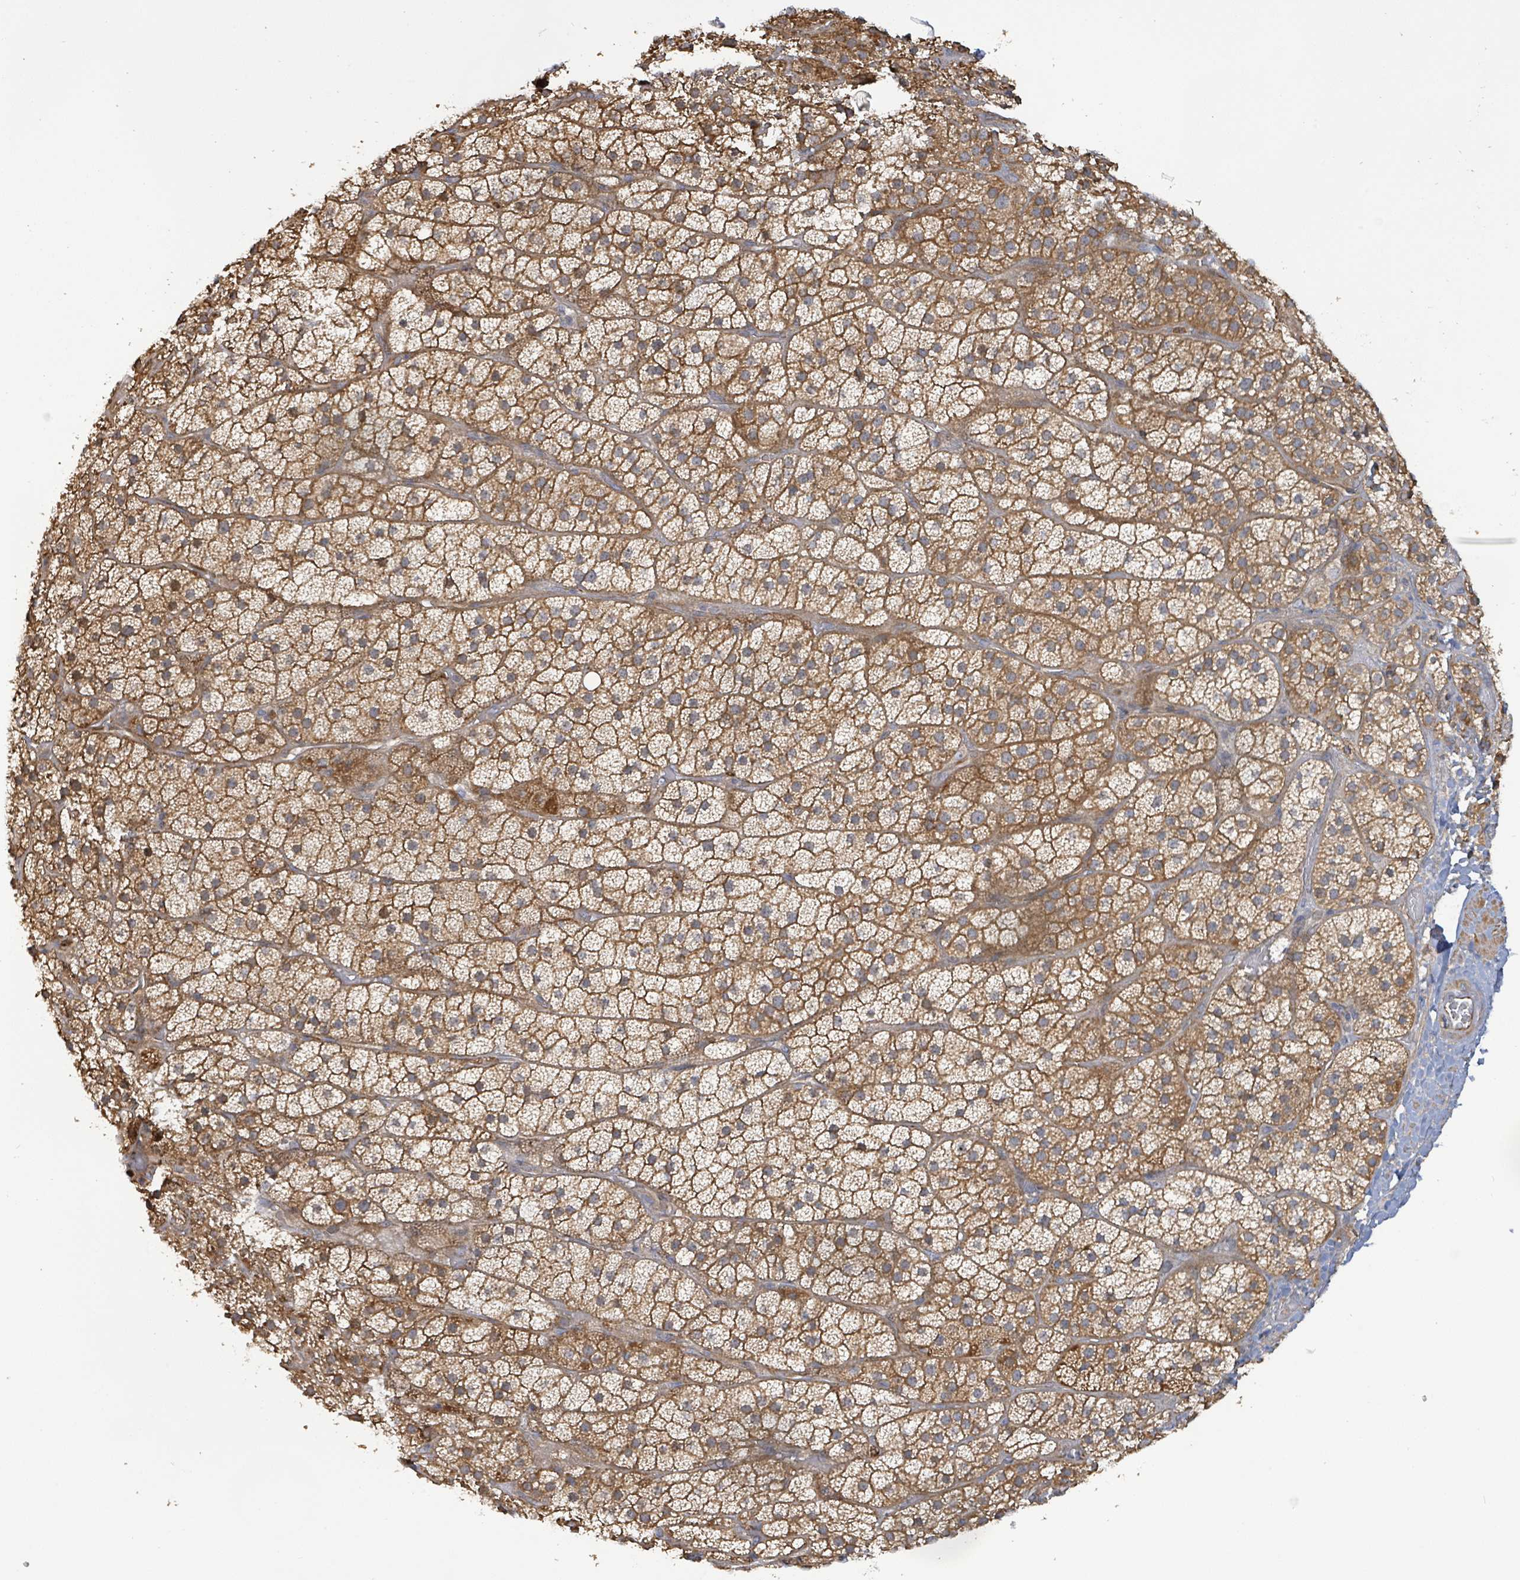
{"staining": {"intensity": "moderate", "quantity": "25%-75%", "location": "cytoplasmic/membranous"}, "tissue": "adrenal gland", "cell_type": "Glandular cells", "image_type": "normal", "snomed": [{"axis": "morphology", "description": "Normal tissue, NOS"}, {"axis": "topography", "description": "Adrenal gland"}], "caption": "This image displays immunohistochemistry staining of unremarkable human adrenal gland, with medium moderate cytoplasmic/membranous positivity in approximately 25%-75% of glandular cells.", "gene": "KBTBD11", "patient": {"sex": "male", "age": 57}}